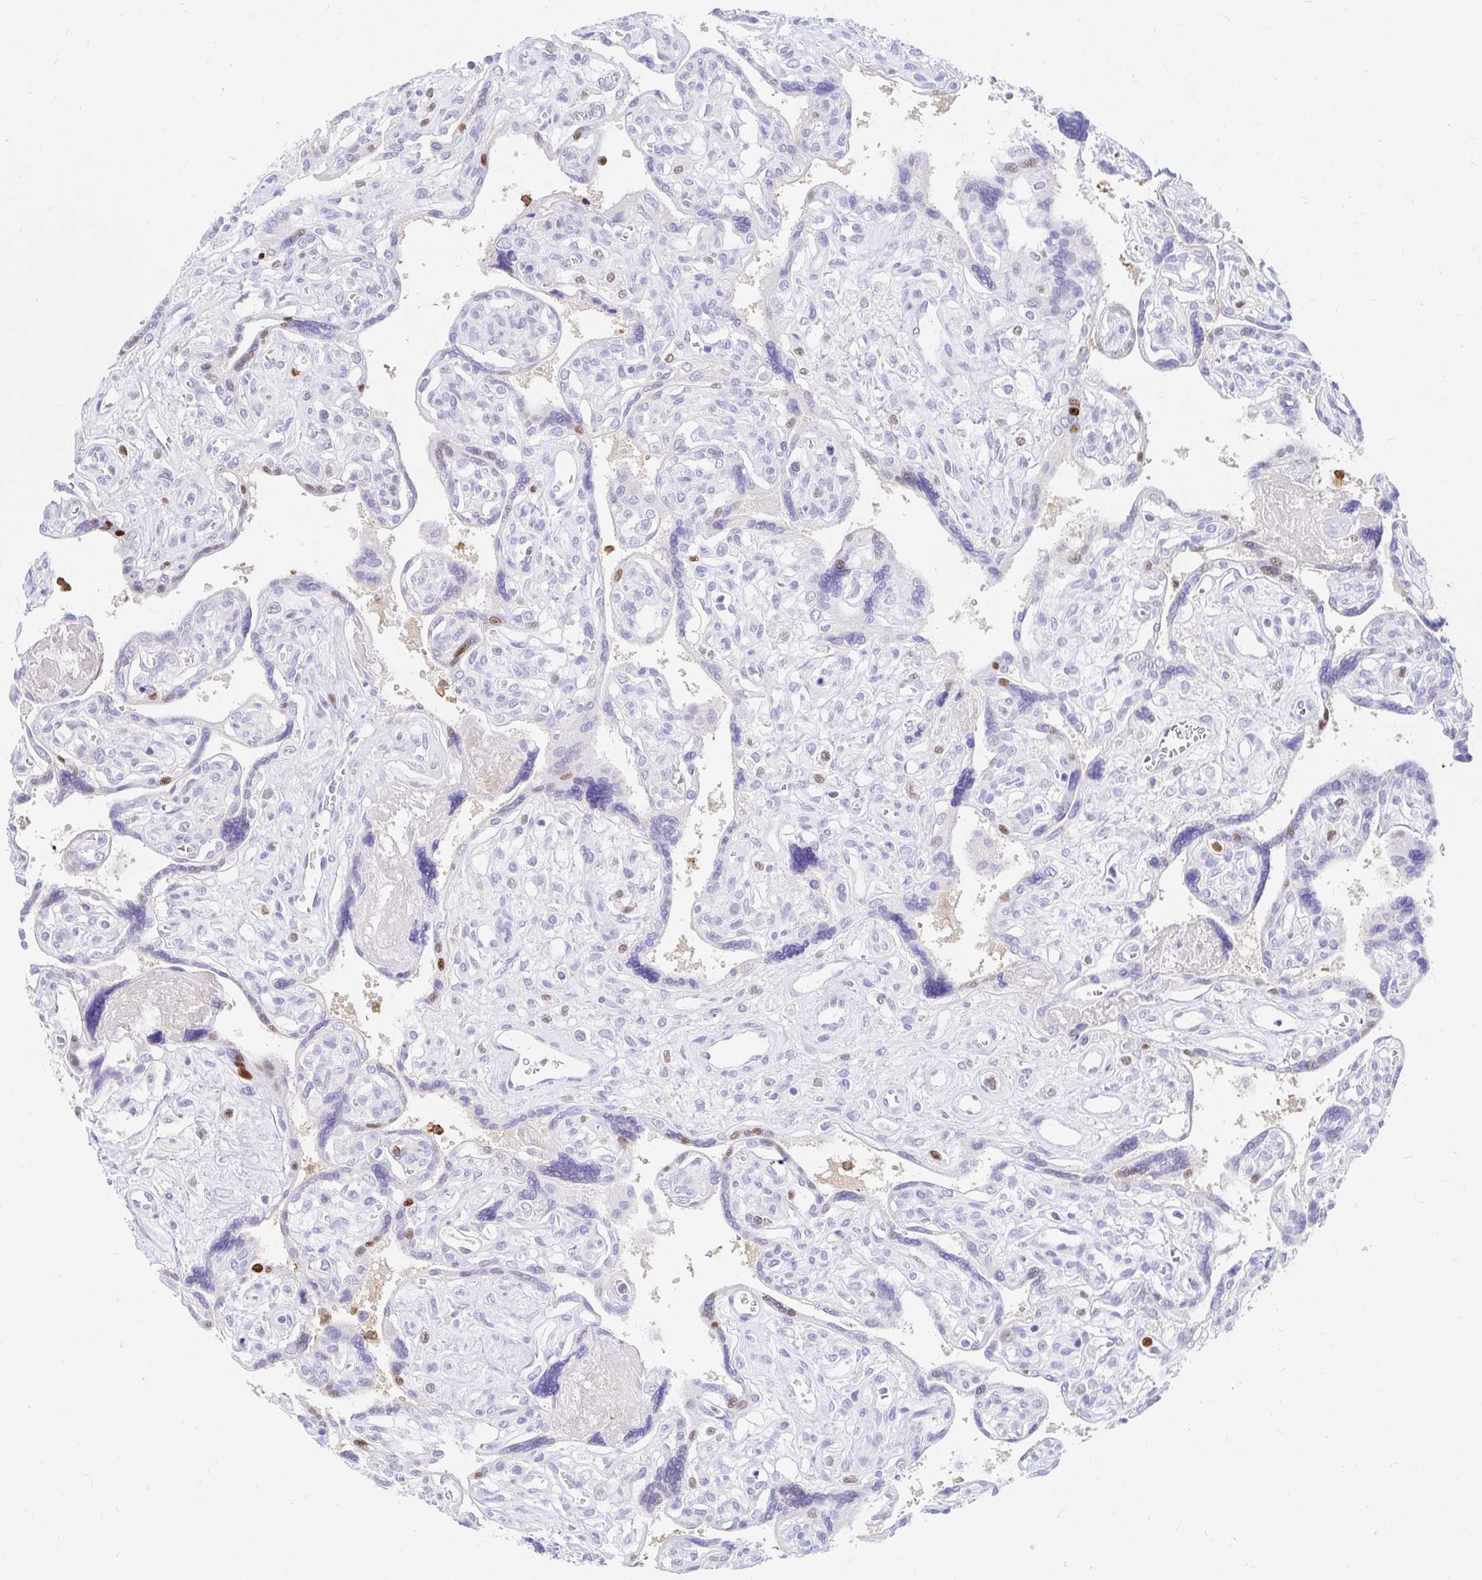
{"staining": {"intensity": "moderate", "quantity": "25%-75%", "location": "nuclear"}, "tissue": "placenta", "cell_type": "Trophoblastic cells", "image_type": "normal", "snomed": [{"axis": "morphology", "description": "Normal tissue, NOS"}, {"axis": "topography", "description": "Placenta"}], "caption": "Trophoblastic cells reveal medium levels of moderate nuclear positivity in approximately 25%-75% of cells in benign placenta. (Stains: DAB (3,3'-diaminobenzidine) in brown, nuclei in blue, Microscopy: brightfield microscopy at high magnification).", "gene": "HINFP", "patient": {"sex": "female", "age": 39}}